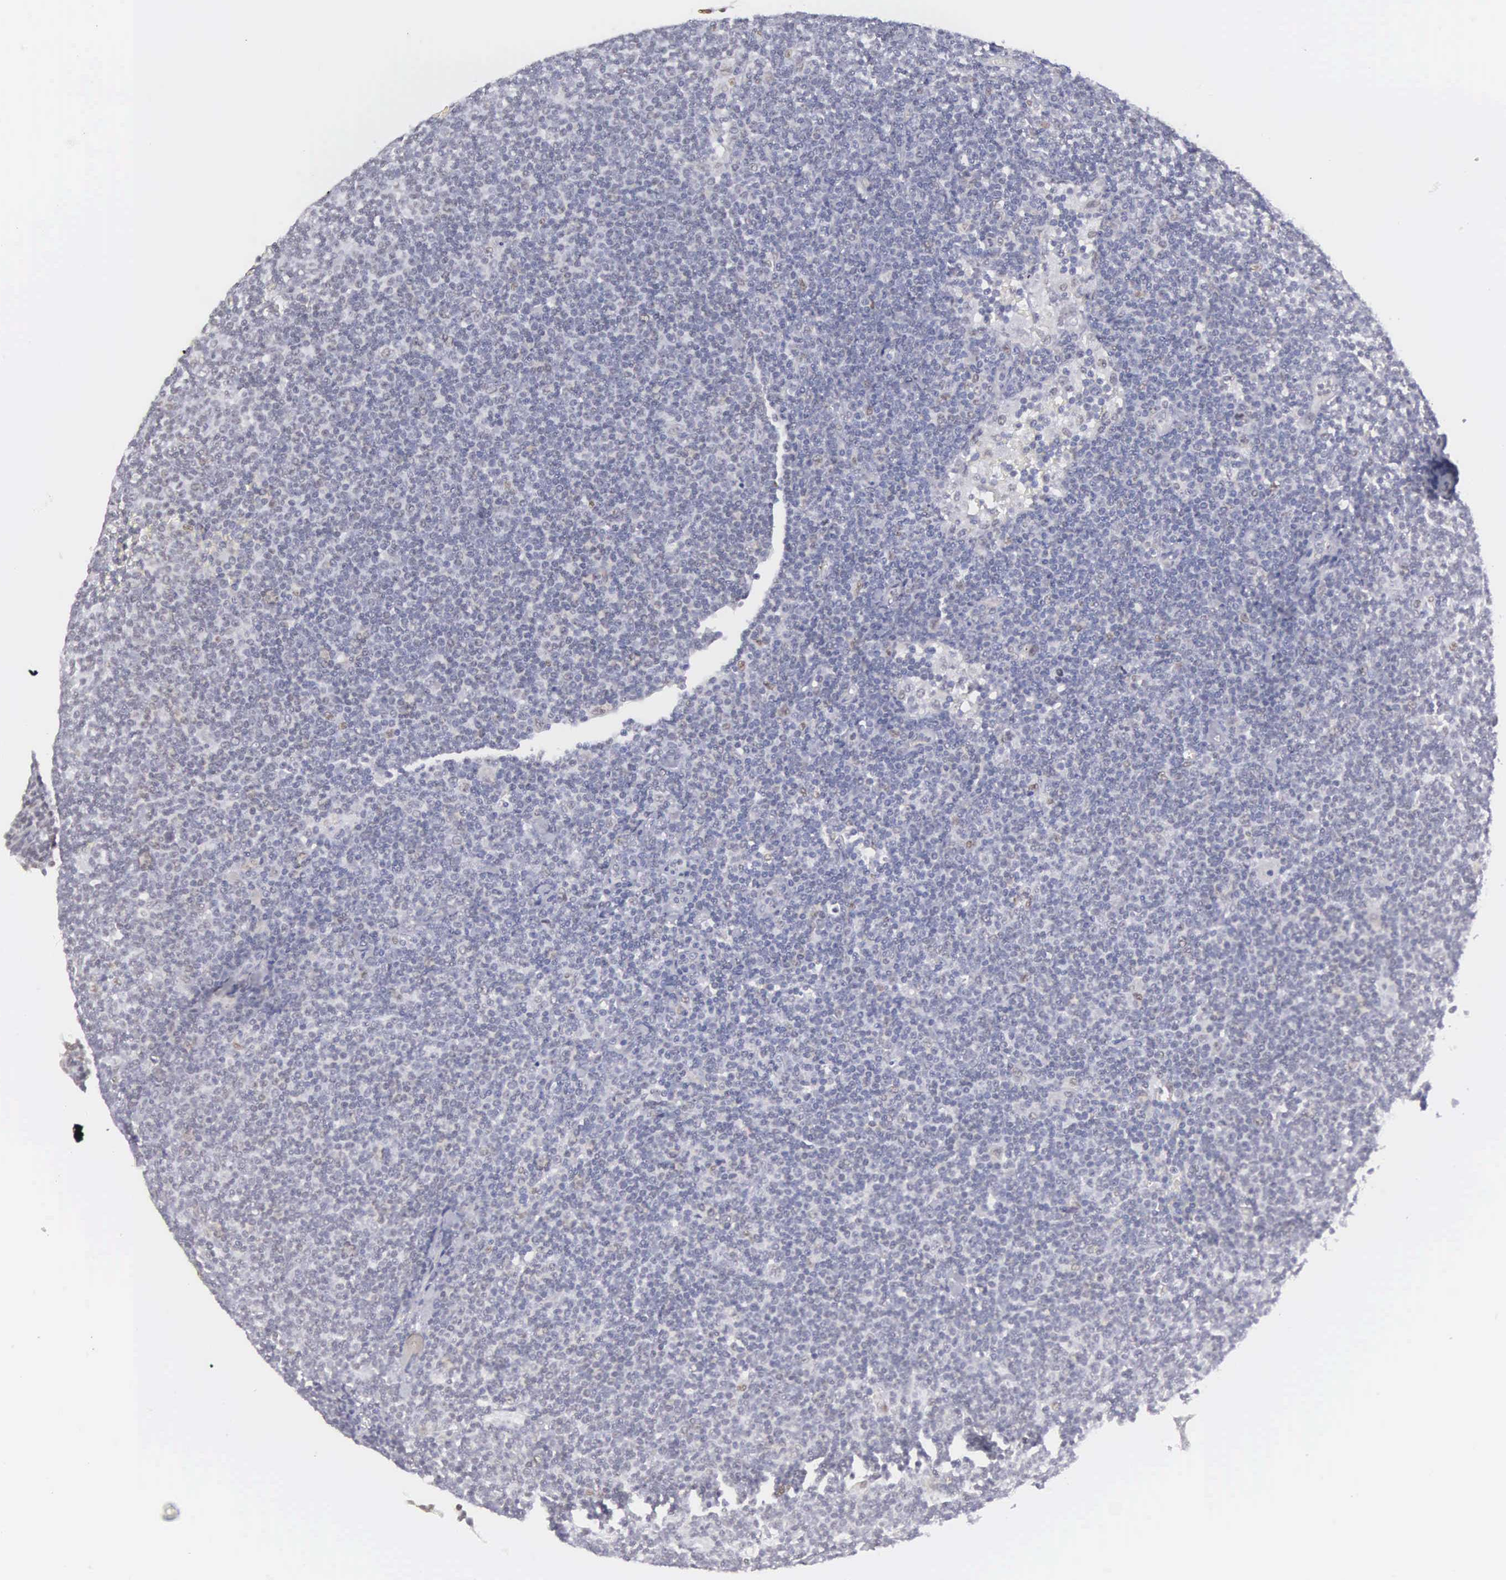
{"staining": {"intensity": "weak", "quantity": "<25%", "location": "nuclear"}, "tissue": "lymphoma", "cell_type": "Tumor cells", "image_type": "cancer", "snomed": [{"axis": "morphology", "description": "Malignant lymphoma, non-Hodgkin's type, Low grade"}, {"axis": "topography", "description": "Lymph node"}], "caption": "Malignant lymphoma, non-Hodgkin's type (low-grade) stained for a protein using immunohistochemistry (IHC) shows no positivity tumor cells.", "gene": "ETV6", "patient": {"sex": "male", "age": 65}}